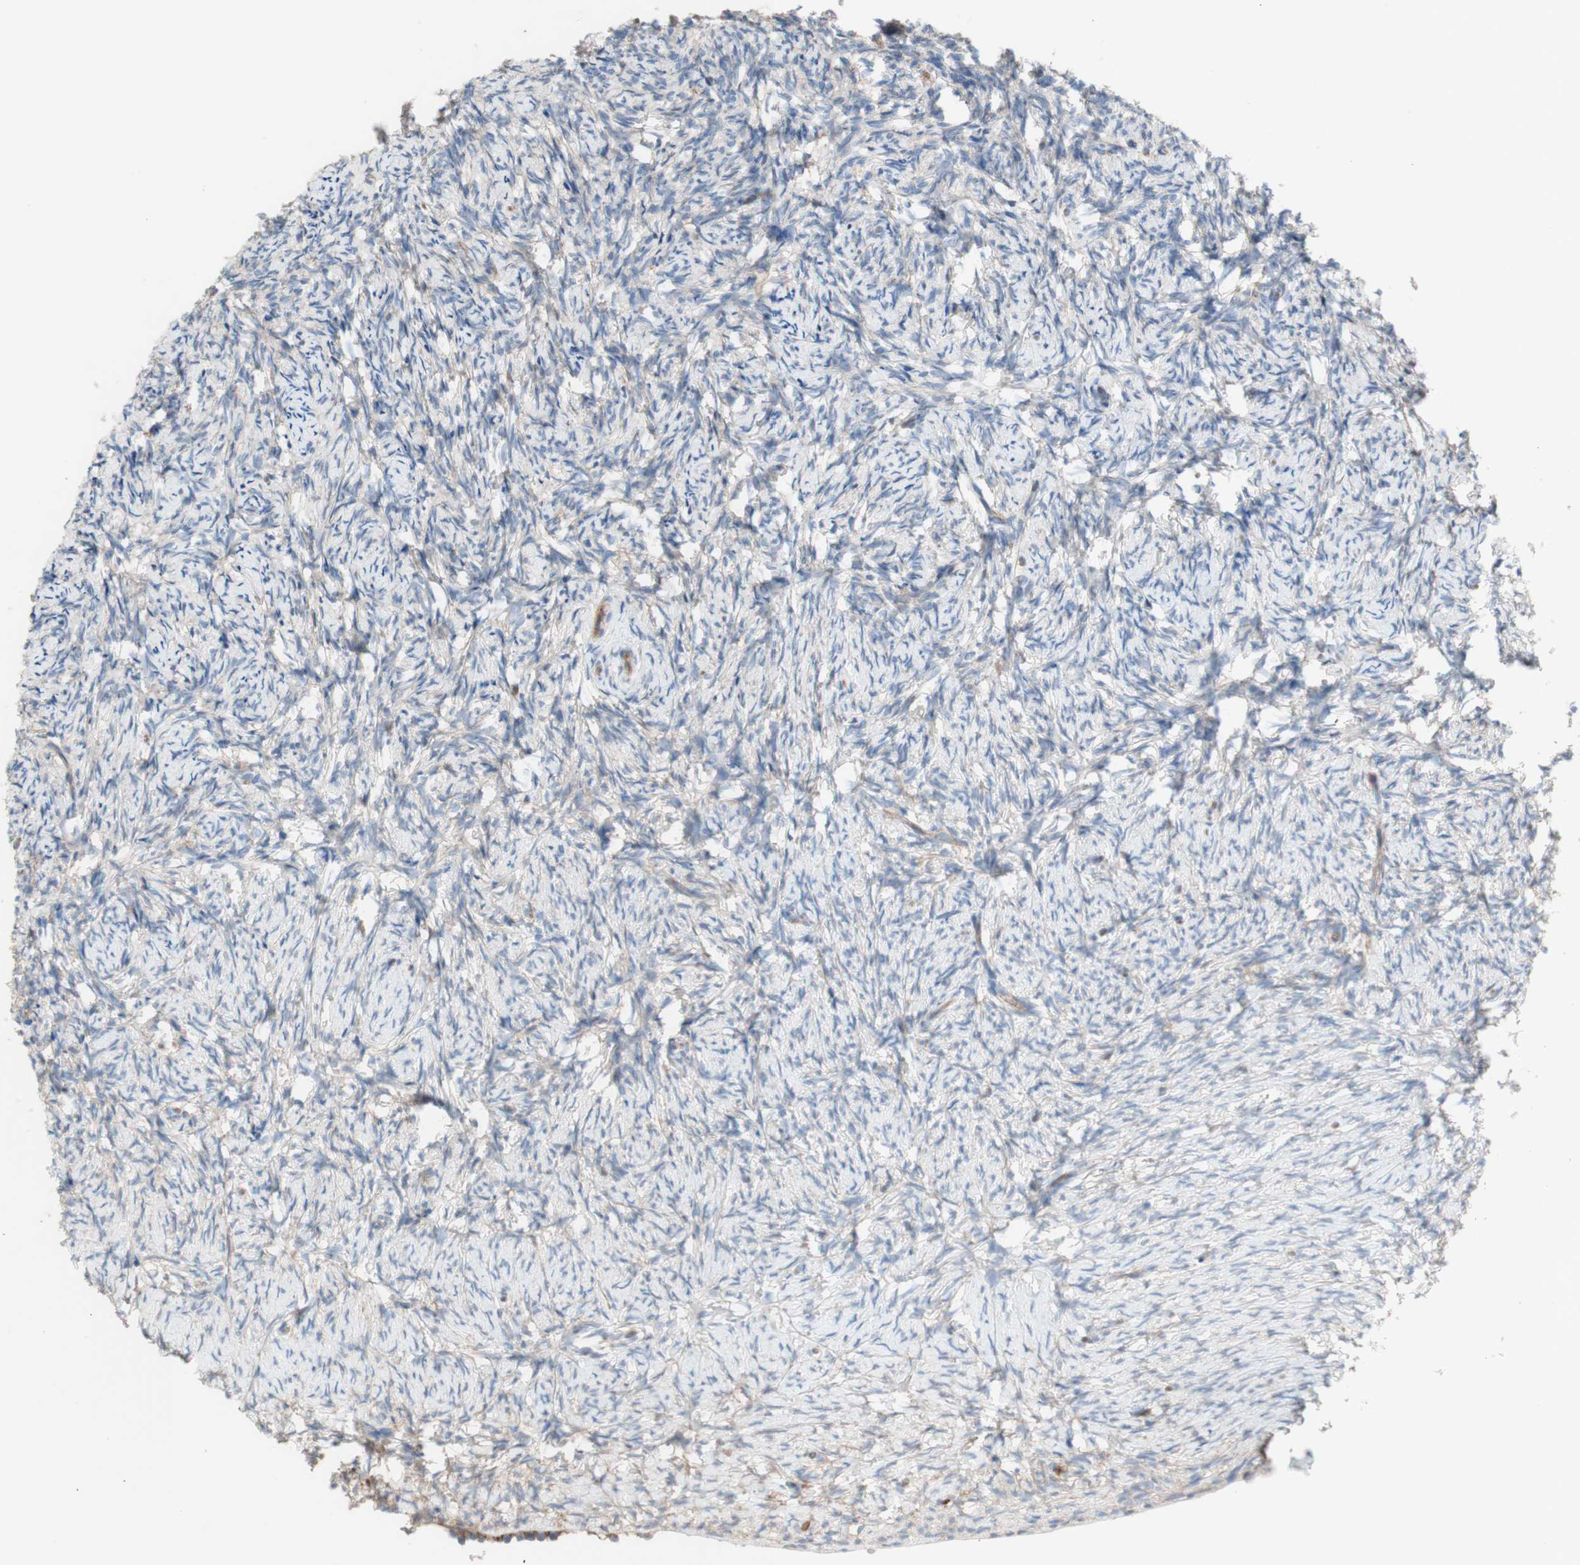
{"staining": {"intensity": "weak", "quantity": "25%-75%", "location": "cytoplasmic/membranous"}, "tissue": "ovary", "cell_type": "Ovarian stroma cells", "image_type": "normal", "snomed": [{"axis": "morphology", "description": "Normal tissue, NOS"}, {"axis": "topography", "description": "Ovary"}], "caption": "IHC photomicrograph of unremarkable ovary: human ovary stained using immunohistochemistry demonstrates low levels of weak protein expression localized specifically in the cytoplasmic/membranous of ovarian stroma cells, appearing as a cytoplasmic/membranous brown color.", "gene": "CD46", "patient": {"sex": "female", "age": 60}}